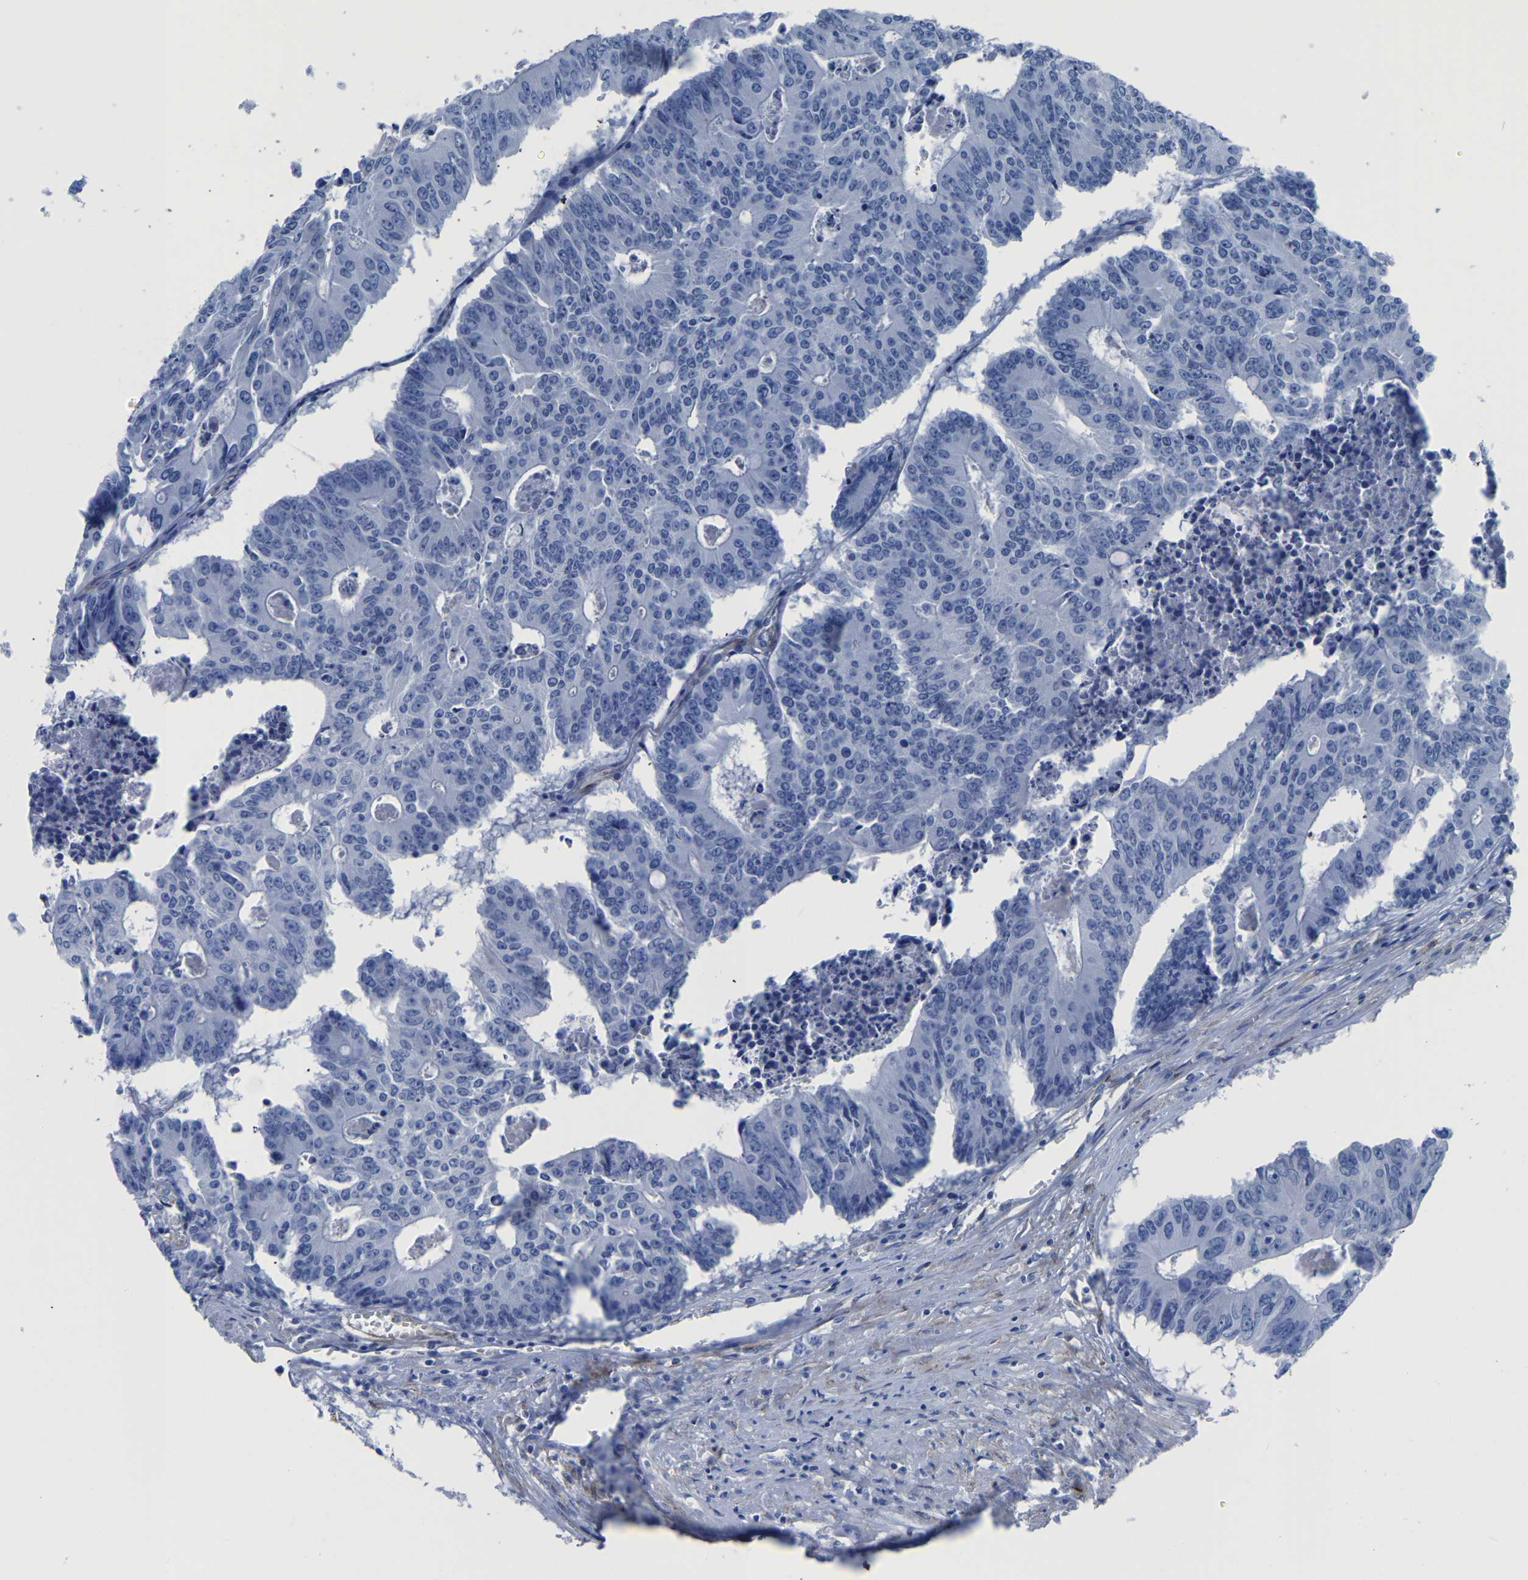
{"staining": {"intensity": "negative", "quantity": "none", "location": "none"}, "tissue": "colorectal cancer", "cell_type": "Tumor cells", "image_type": "cancer", "snomed": [{"axis": "morphology", "description": "Adenocarcinoma, NOS"}, {"axis": "topography", "description": "Colon"}], "caption": "Immunohistochemistry photomicrograph of colorectal cancer (adenocarcinoma) stained for a protein (brown), which exhibits no positivity in tumor cells.", "gene": "SLC45A3", "patient": {"sex": "male", "age": 87}}